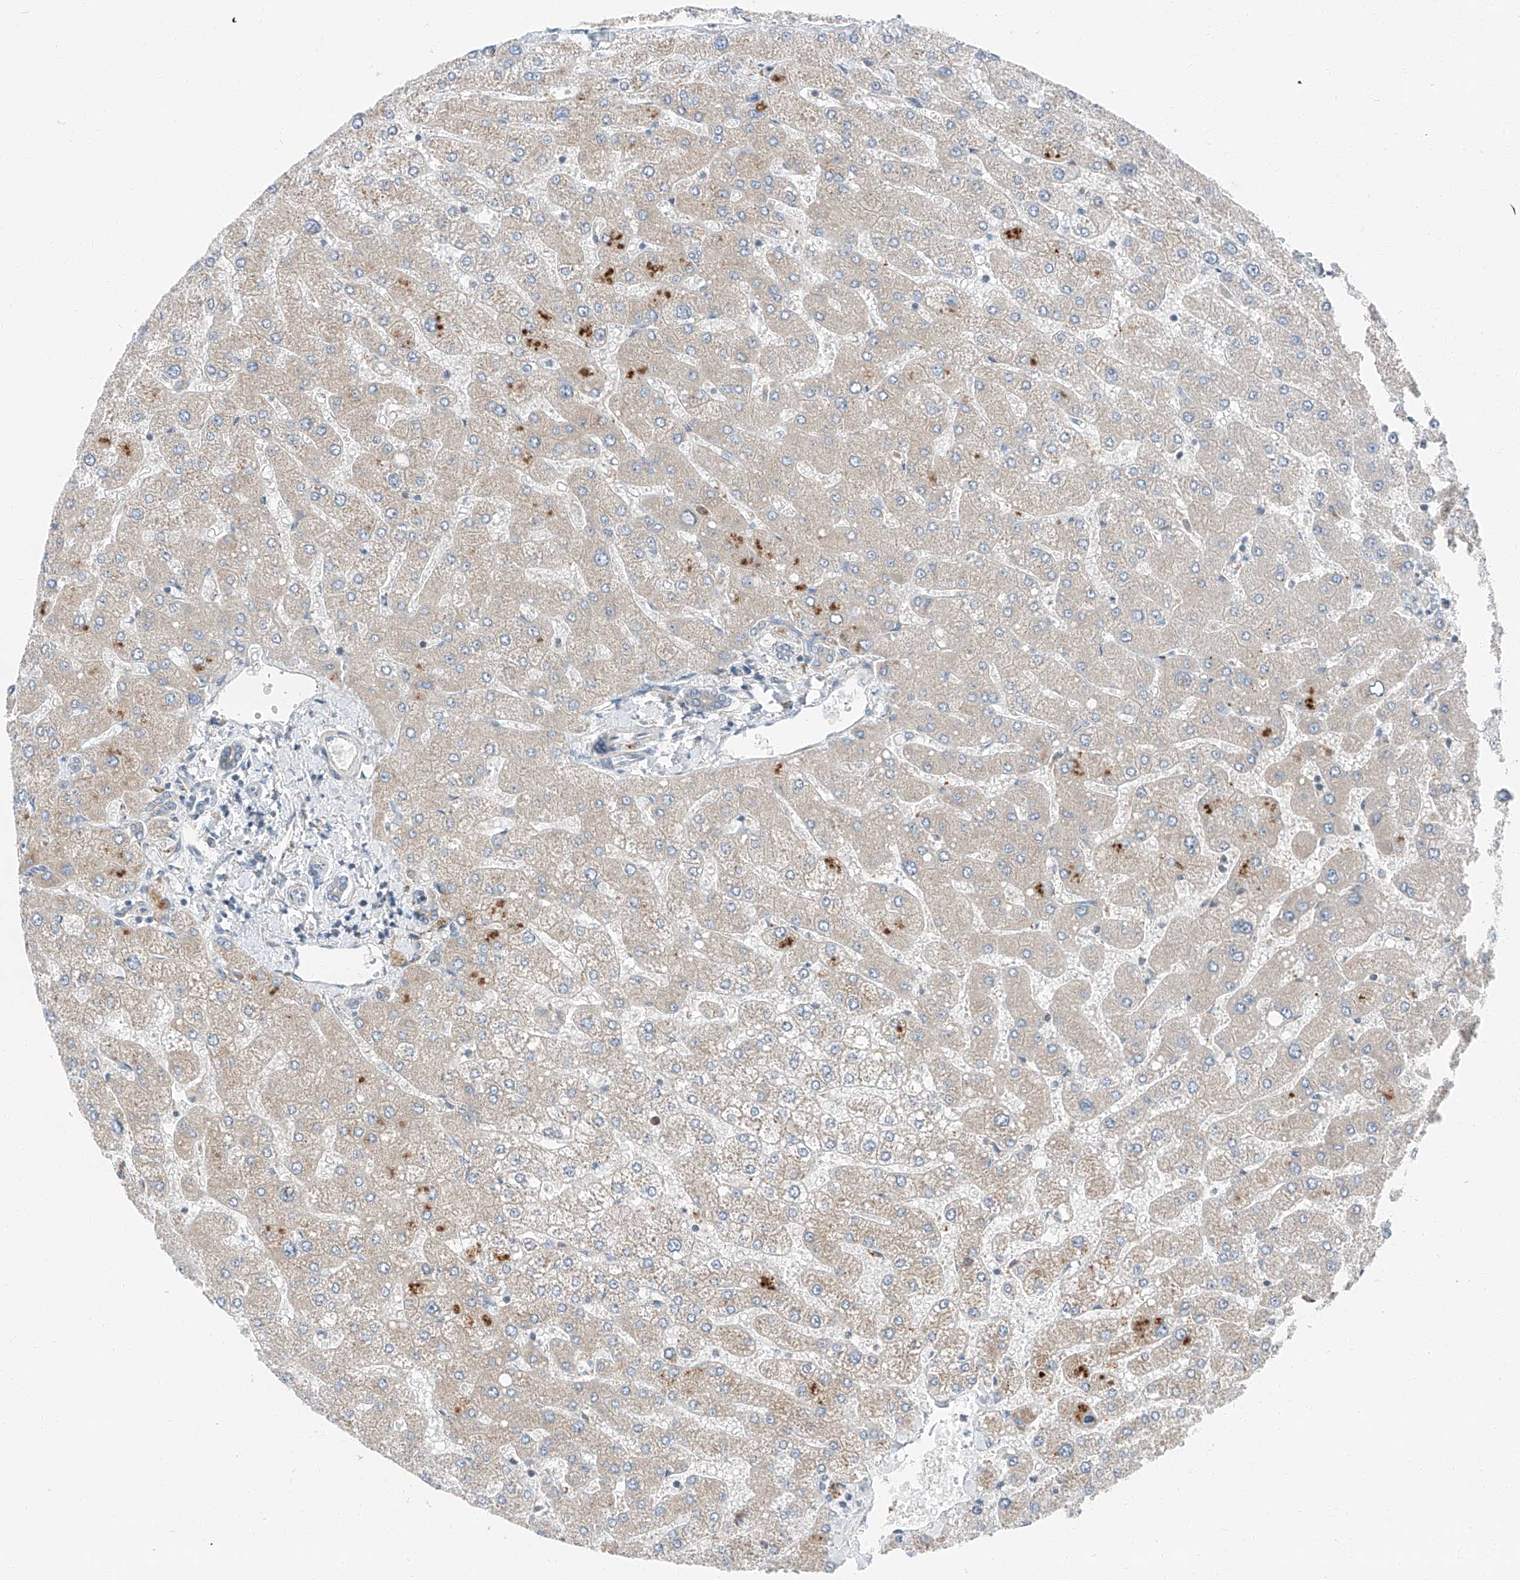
{"staining": {"intensity": "negative", "quantity": "none", "location": "none"}, "tissue": "liver", "cell_type": "Cholangiocytes", "image_type": "normal", "snomed": [{"axis": "morphology", "description": "Normal tissue, NOS"}, {"axis": "topography", "description": "Liver"}], "caption": "This is an immunohistochemistry histopathology image of unremarkable liver. There is no staining in cholangiocytes.", "gene": "ZC3H15", "patient": {"sex": "male", "age": 55}}